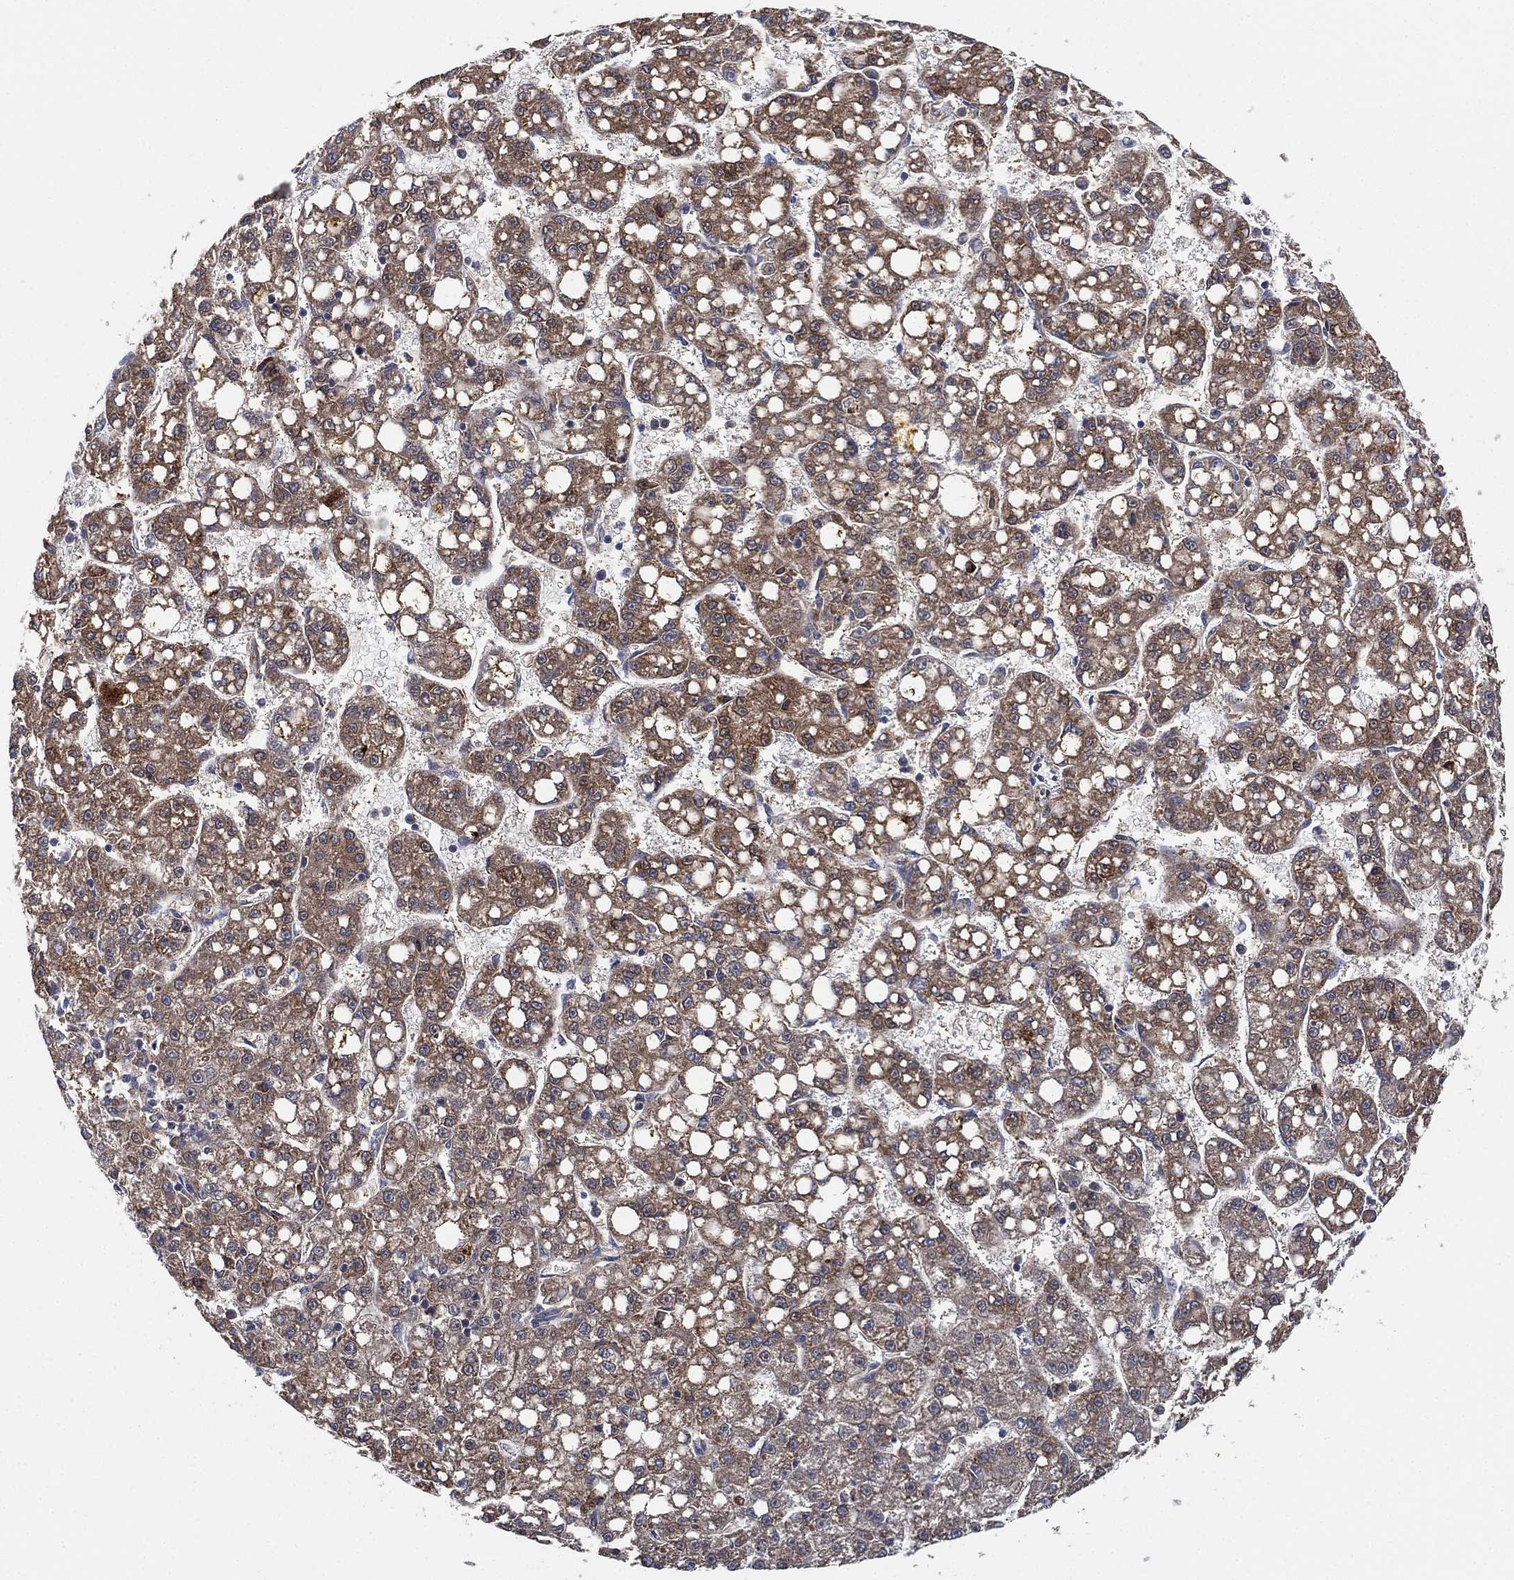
{"staining": {"intensity": "moderate", "quantity": "25%-75%", "location": "cytoplasmic/membranous"}, "tissue": "liver cancer", "cell_type": "Tumor cells", "image_type": "cancer", "snomed": [{"axis": "morphology", "description": "Carcinoma, Hepatocellular, NOS"}, {"axis": "topography", "description": "Liver"}], "caption": "Immunohistochemical staining of hepatocellular carcinoma (liver) exhibits medium levels of moderate cytoplasmic/membranous protein expression in approximately 25%-75% of tumor cells. (DAB (3,3'-diaminobenzidine) IHC with brightfield microscopy, high magnification).", "gene": "FES", "patient": {"sex": "female", "age": 65}}